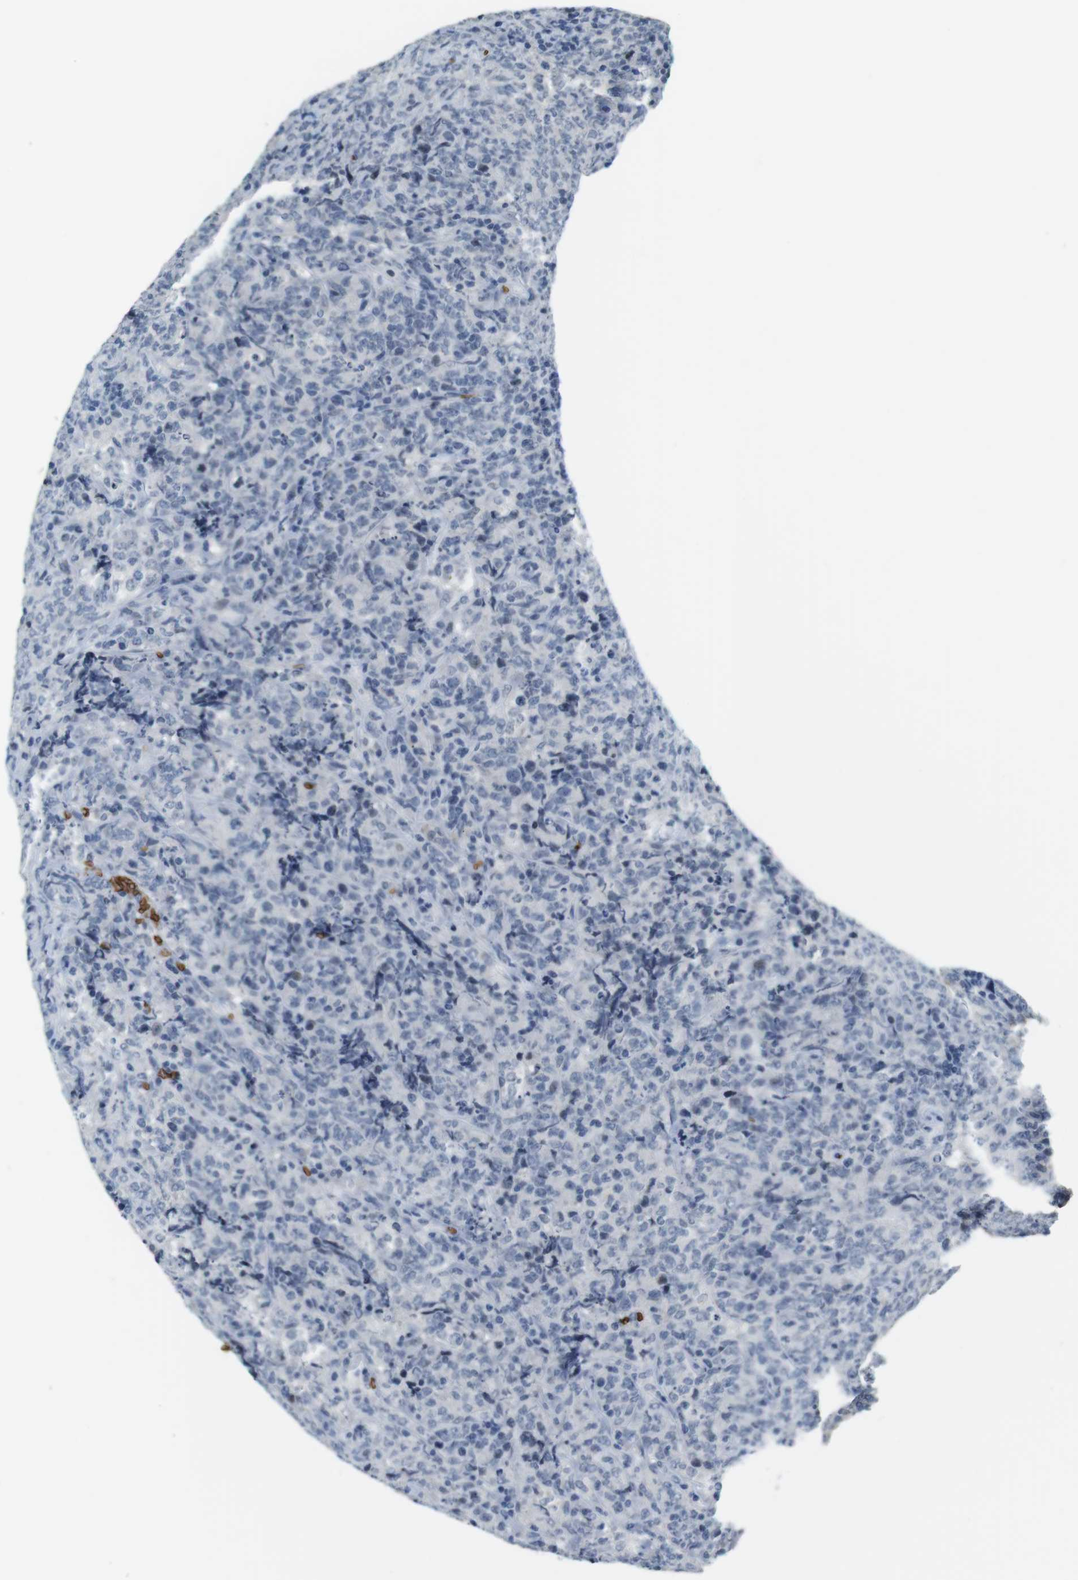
{"staining": {"intensity": "negative", "quantity": "none", "location": "none"}, "tissue": "lymphoma", "cell_type": "Tumor cells", "image_type": "cancer", "snomed": [{"axis": "morphology", "description": "Malignant lymphoma, non-Hodgkin's type, High grade"}, {"axis": "topography", "description": "Tonsil"}], "caption": "The image displays no staining of tumor cells in high-grade malignant lymphoma, non-Hodgkin's type.", "gene": "SLC4A1", "patient": {"sex": "female", "age": 36}}